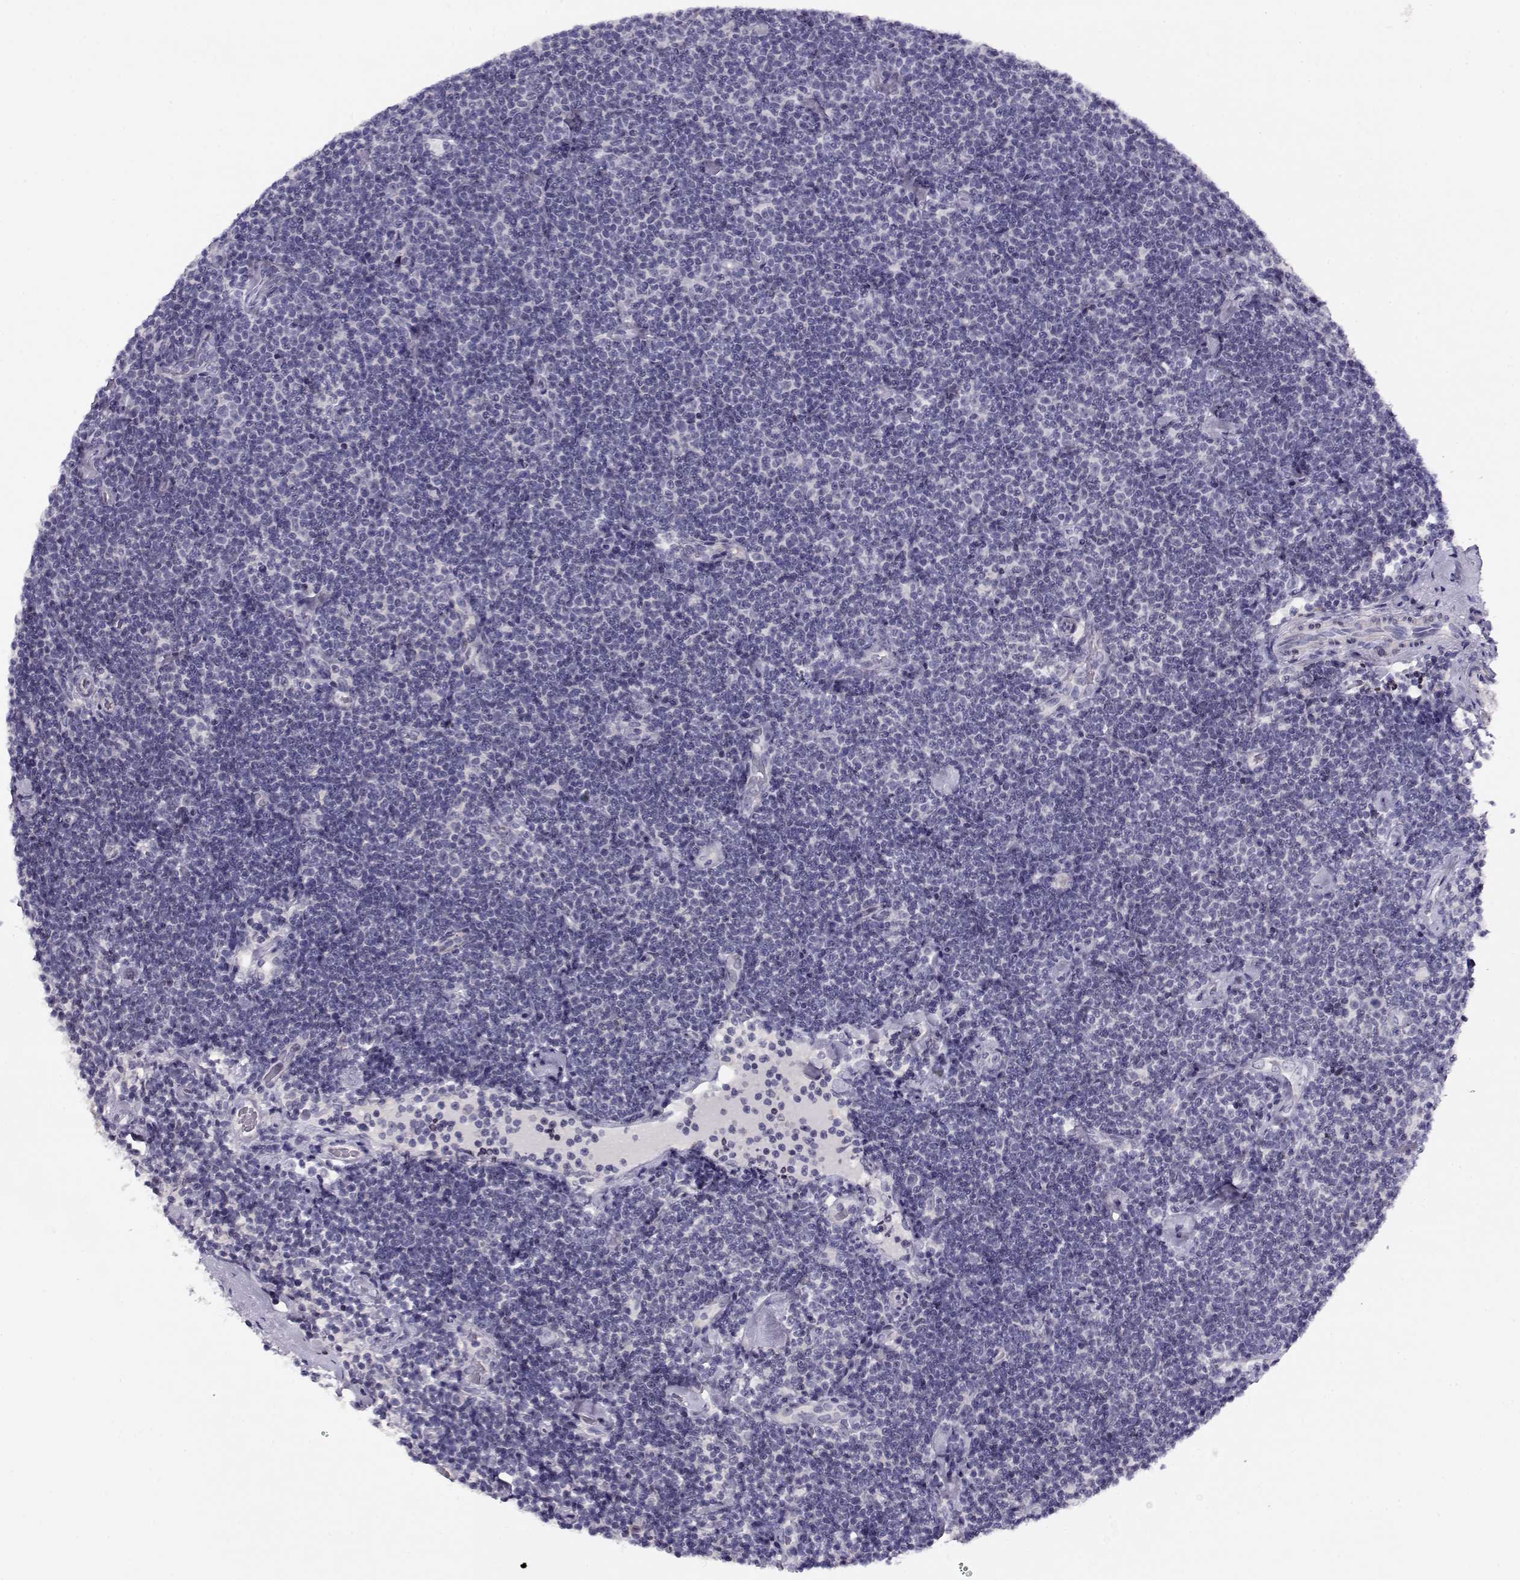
{"staining": {"intensity": "negative", "quantity": "none", "location": "none"}, "tissue": "lymphoma", "cell_type": "Tumor cells", "image_type": "cancer", "snomed": [{"axis": "morphology", "description": "Malignant lymphoma, non-Hodgkin's type, Low grade"}, {"axis": "topography", "description": "Lymph node"}], "caption": "Protein analysis of lymphoma displays no significant expression in tumor cells.", "gene": "CRX", "patient": {"sex": "male", "age": 81}}